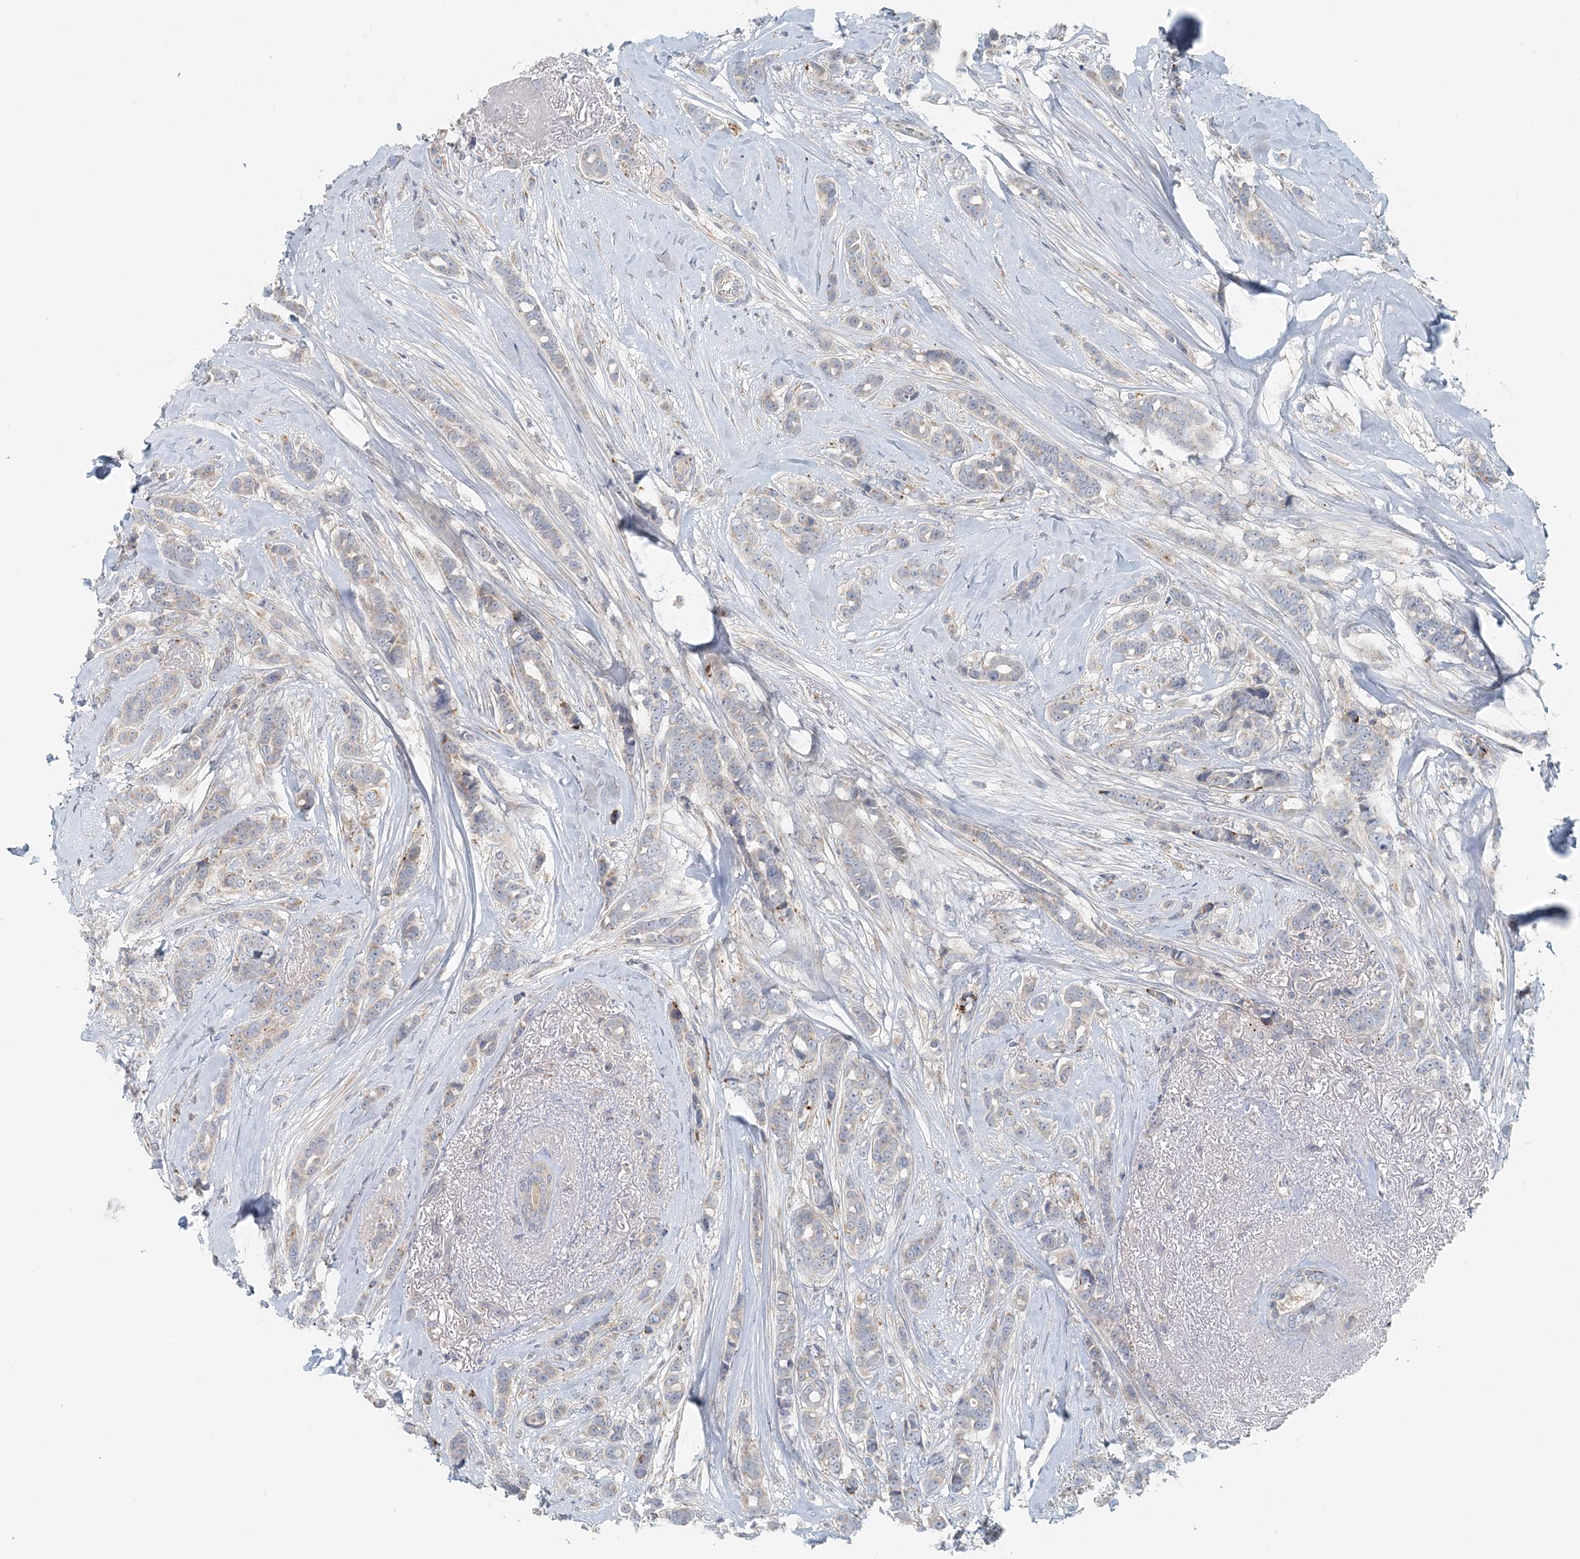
{"staining": {"intensity": "negative", "quantity": "none", "location": "none"}, "tissue": "breast cancer", "cell_type": "Tumor cells", "image_type": "cancer", "snomed": [{"axis": "morphology", "description": "Lobular carcinoma"}, {"axis": "topography", "description": "Breast"}], "caption": "This is an immunohistochemistry histopathology image of breast cancer. There is no expression in tumor cells.", "gene": "NAA11", "patient": {"sex": "female", "age": 51}}